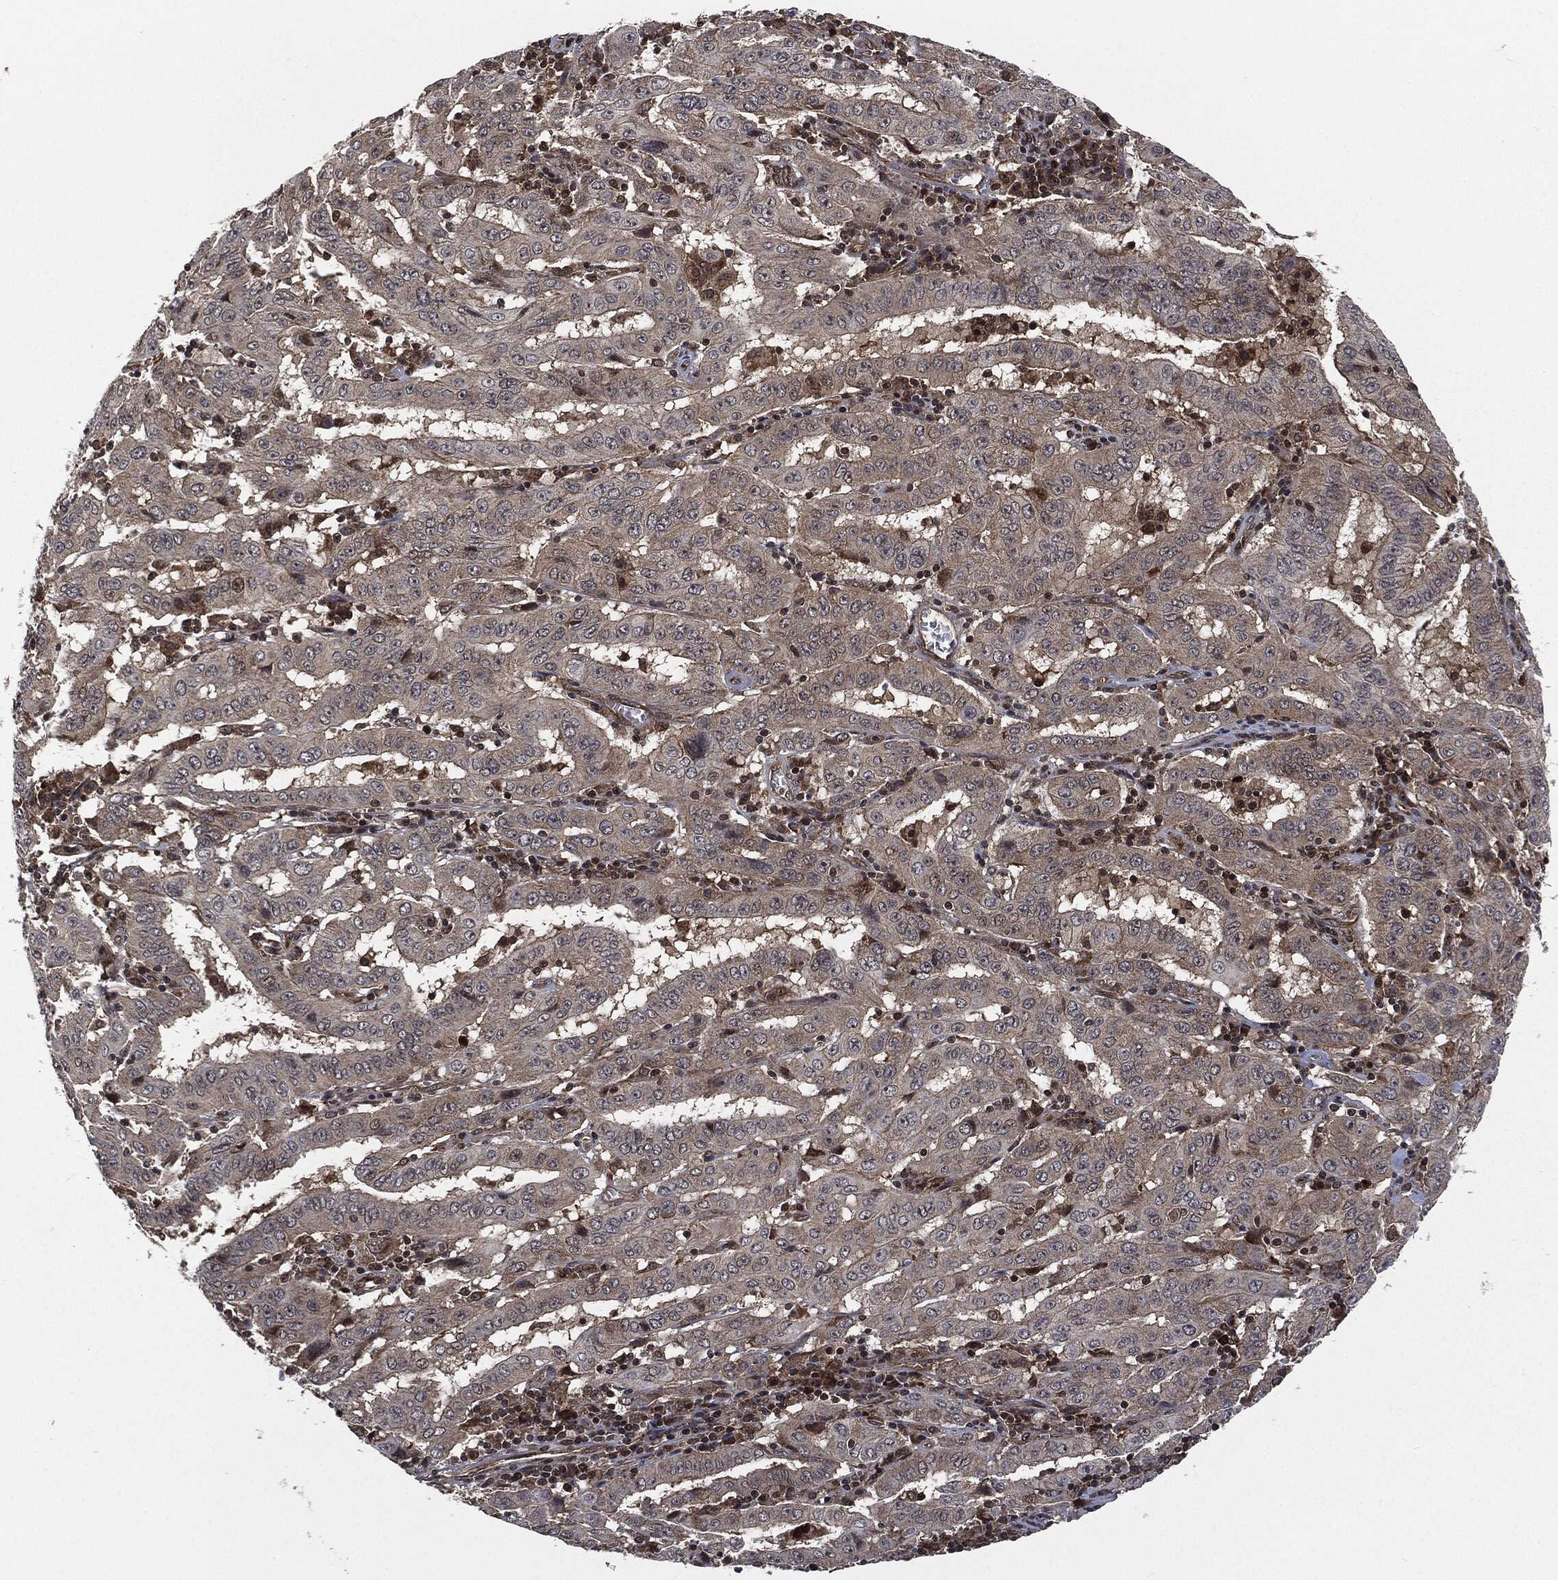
{"staining": {"intensity": "weak", "quantity": ">75%", "location": "cytoplasmic/membranous"}, "tissue": "pancreatic cancer", "cell_type": "Tumor cells", "image_type": "cancer", "snomed": [{"axis": "morphology", "description": "Adenocarcinoma, NOS"}, {"axis": "topography", "description": "Pancreas"}], "caption": "Pancreatic cancer stained for a protein (brown) shows weak cytoplasmic/membranous positive expression in about >75% of tumor cells.", "gene": "HRAS", "patient": {"sex": "male", "age": 63}}